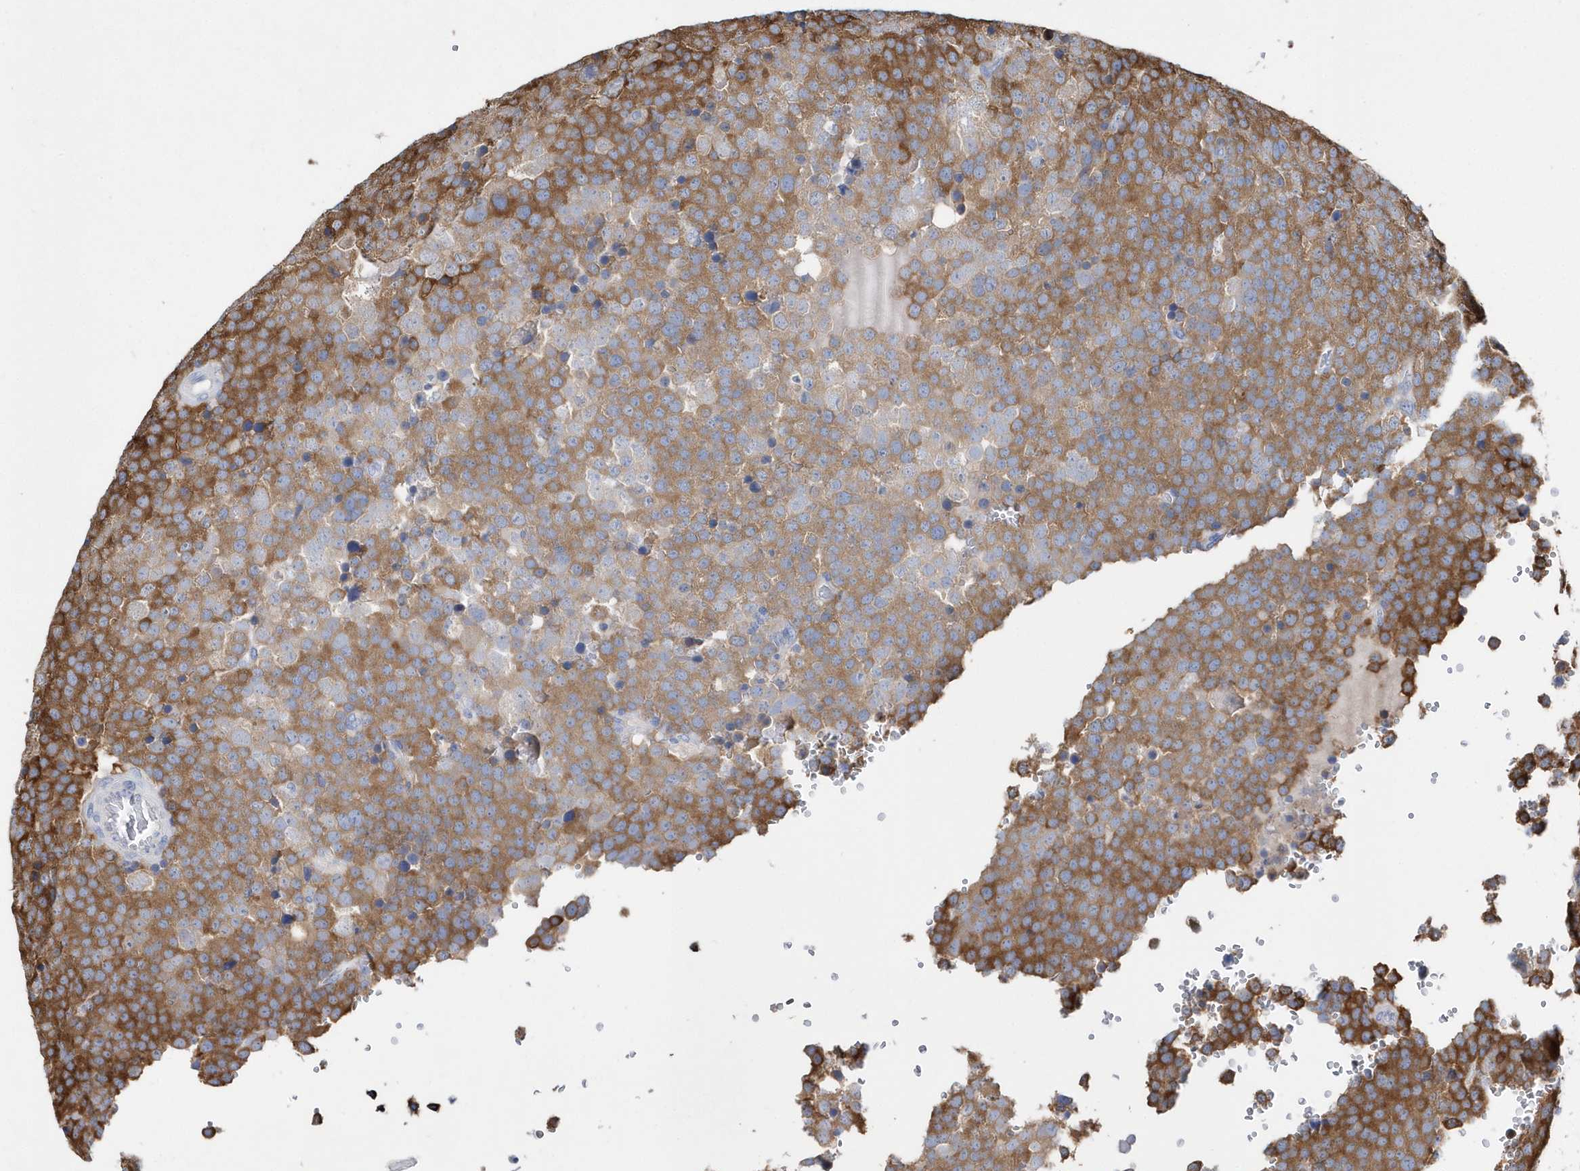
{"staining": {"intensity": "moderate", "quantity": ">75%", "location": "cytoplasmic/membranous"}, "tissue": "testis cancer", "cell_type": "Tumor cells", "image_type": "cancer", "snomed": [{"axis": "morphology", "description": "Seminoma, NOS"}, {"axis": "topography", "description": "Testis"}], "caption": "Human testis cancer (seminoma) stained with a protein marker demonstrates moderate staining in tumor cells.", "gene": "JKAMP", "patient": {"sex": "male", "age": 71}}